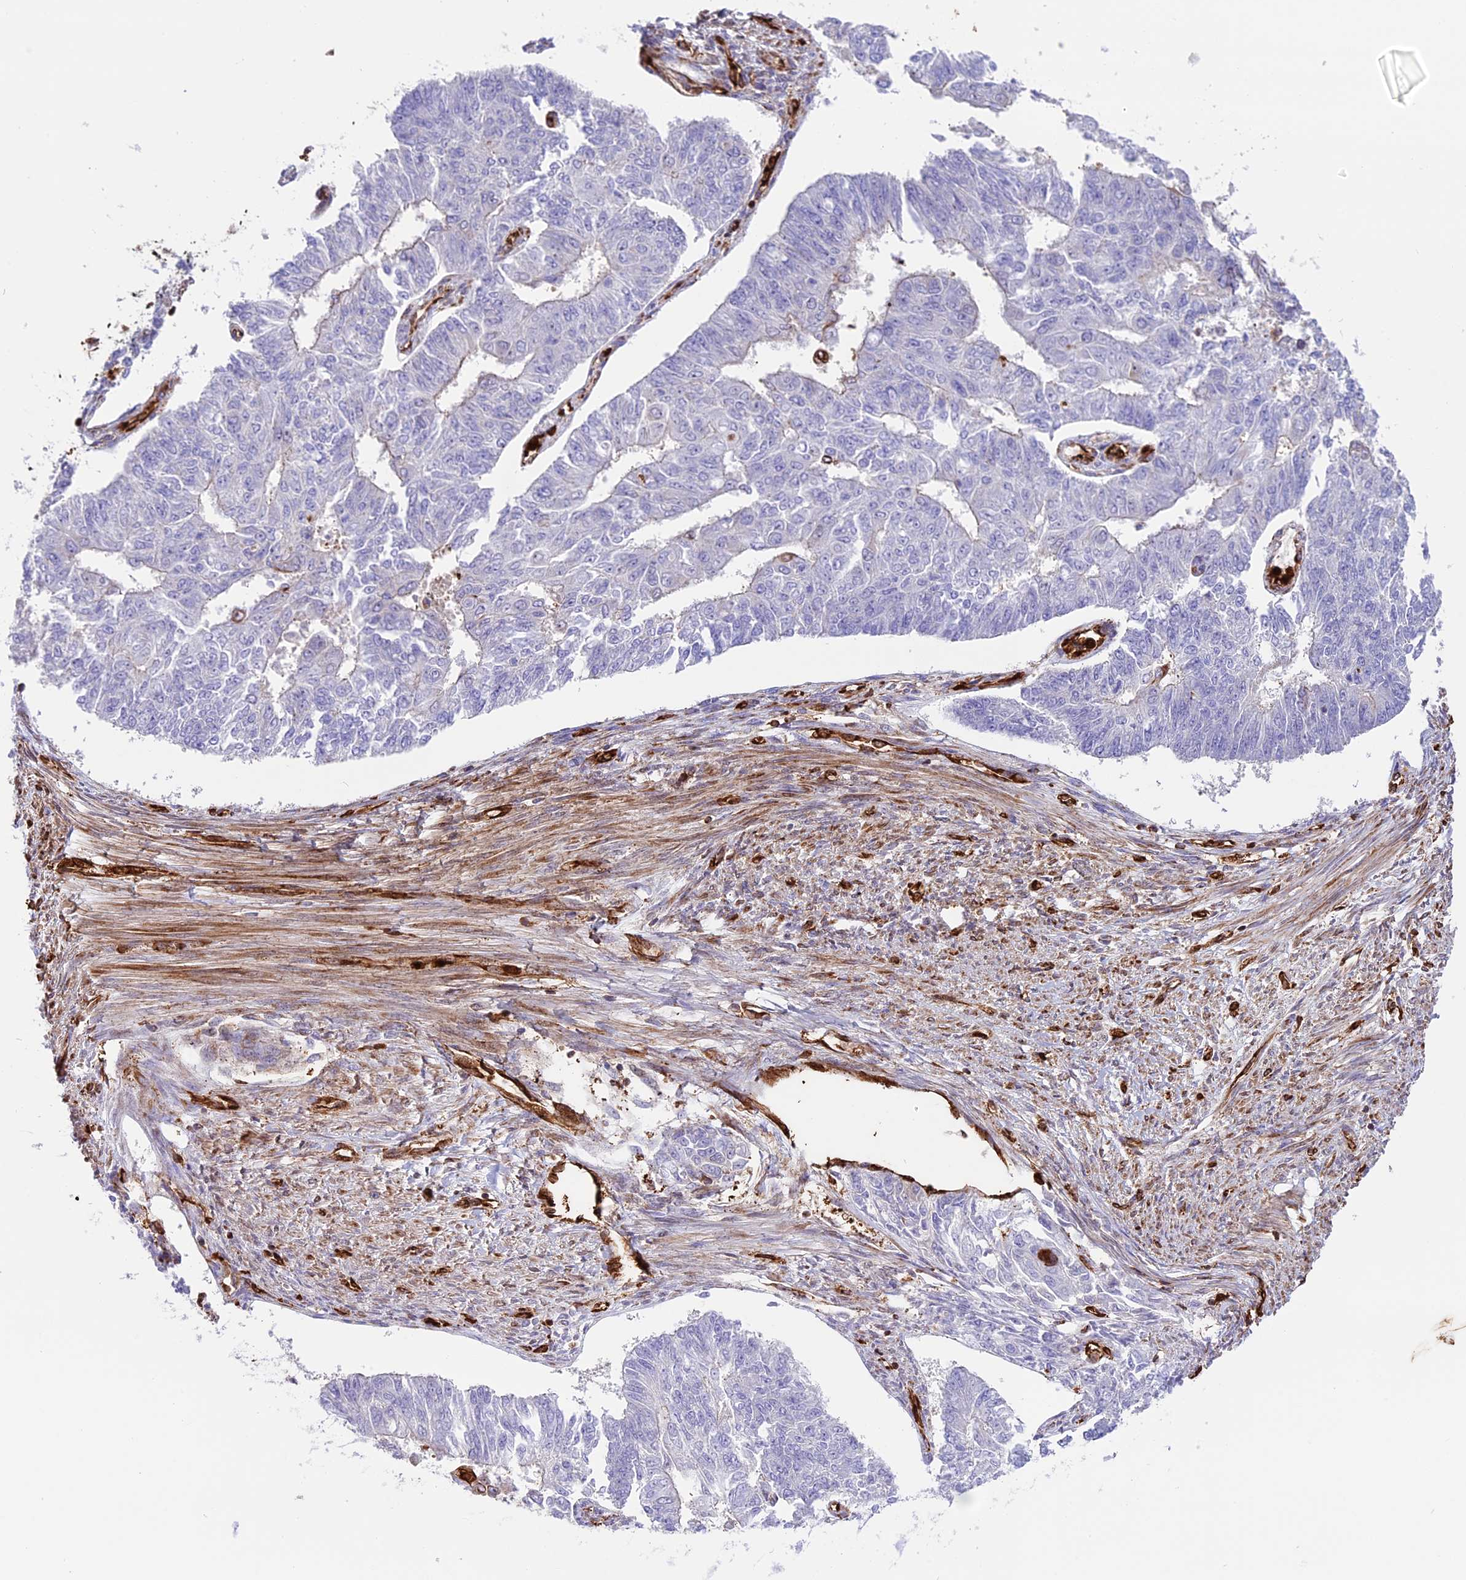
{"staining": {"intensity": "negative", "quantity": "none", "location": "none"}, "tissue": "endometrial cancer", "cell_type": "Tumor cells", "image_type": "cancer", "snomed": [{"axis": "morphology", "description": "Adenocarcinoma, NOS"}, {"axis": "topography", "description": "Endometrium"}], "caption": "Protein analysis of adenocarcinoma (endometrial) shows no significant positivity in tumor cells.", "gene": "CD99L2", "patient": {"sex": "female", "age": 32}}